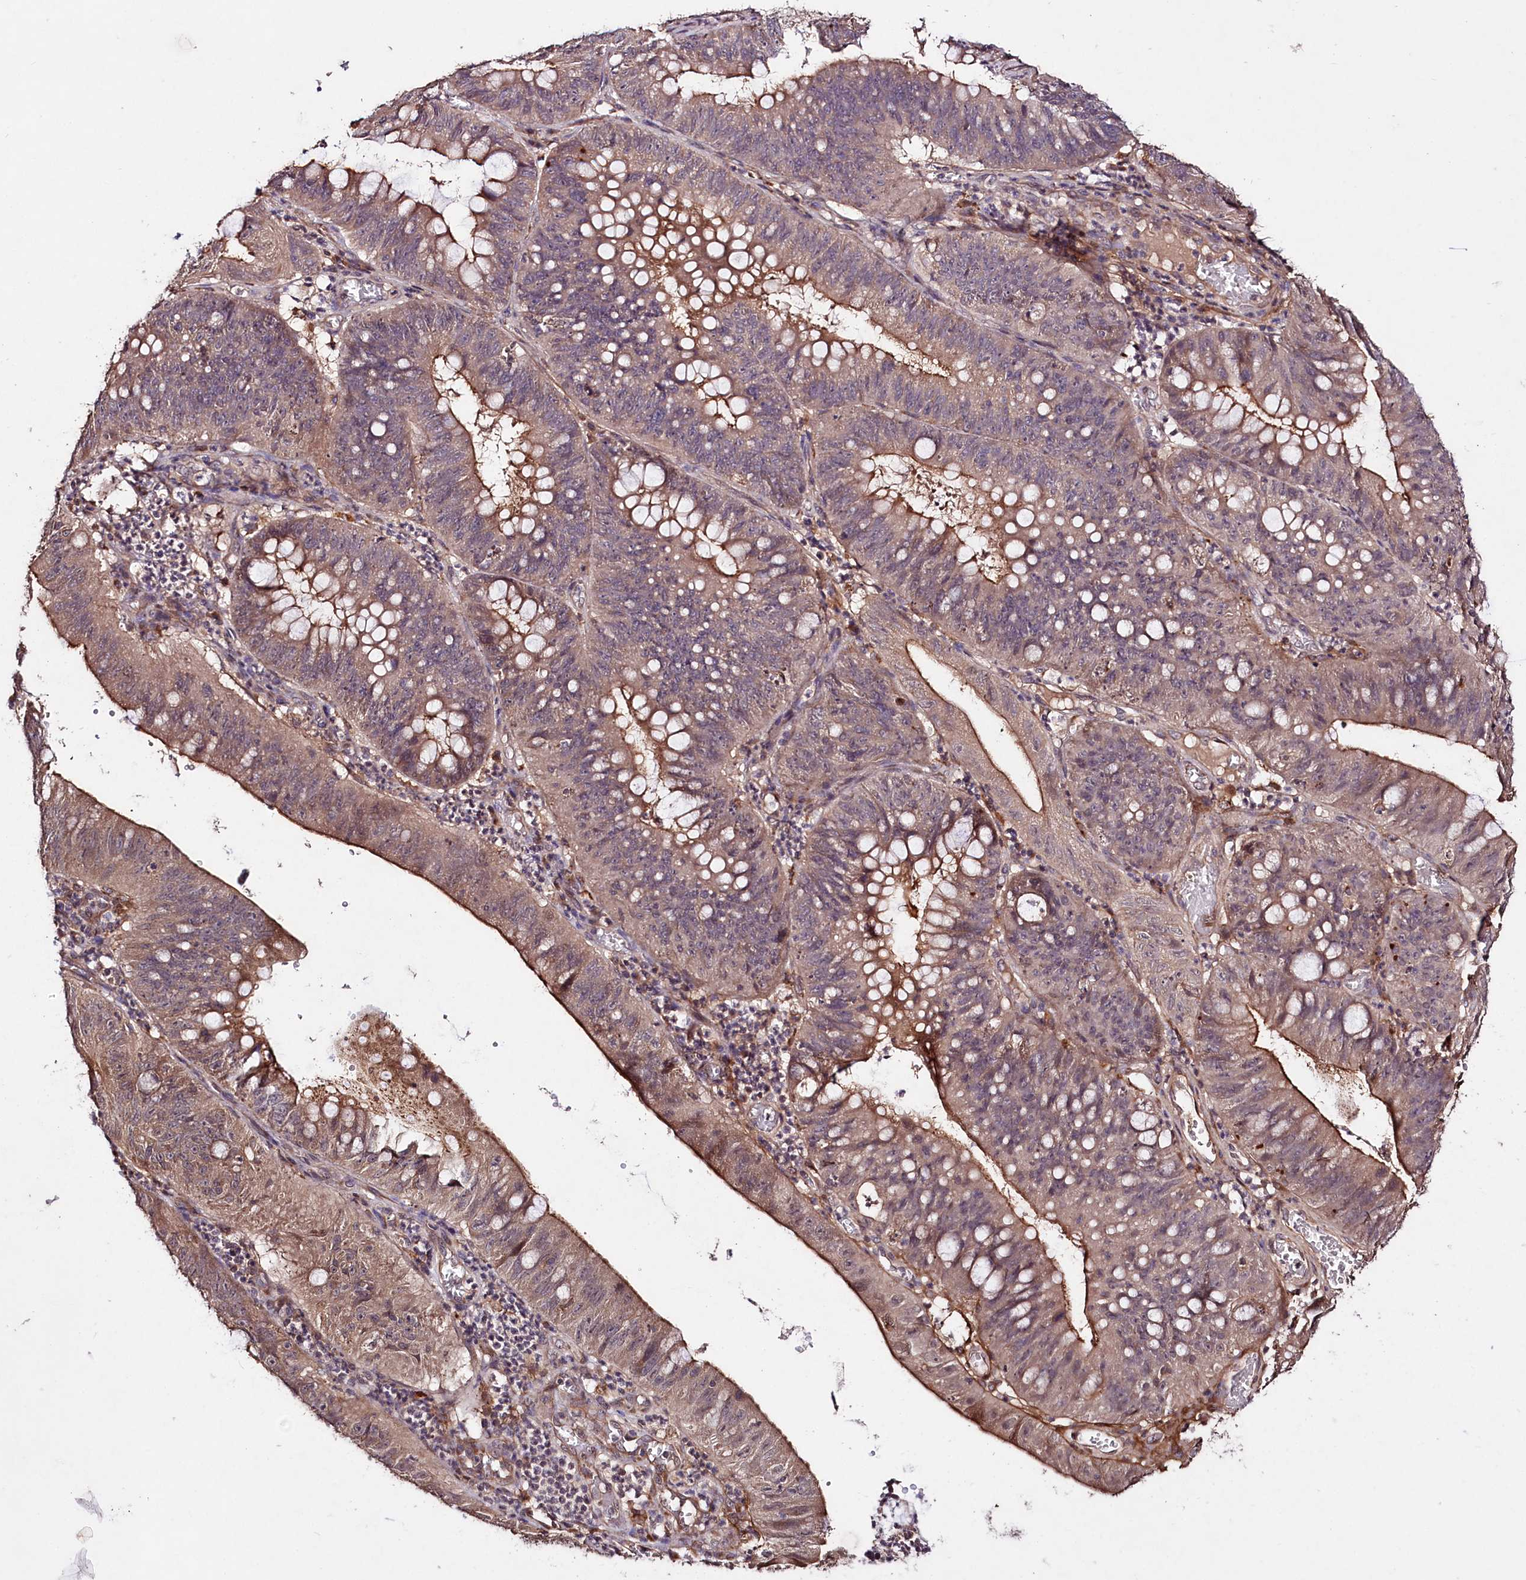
{"staining": {"intensity": "moderate", "quantity": ">75%", "location": "cytoplasmic/membranous"}, "tissue": "stomach cancer", "cell_type": "Tumor cells", "image_type": "cancer", "snomed": [{"axis": "morphology", "description": "Adenocarcinoma, NOS"}, {"axis": "topography", "description": "Stomach"}], "caption": "Moderate cytoplasmic/membranous staining for a protein is present in approximately >75% of tumor cells of stomach cancer using immunohistochemistry (IHC).", "gene": "TNPO3", "patient": {"sex": "male", "age": 59}}